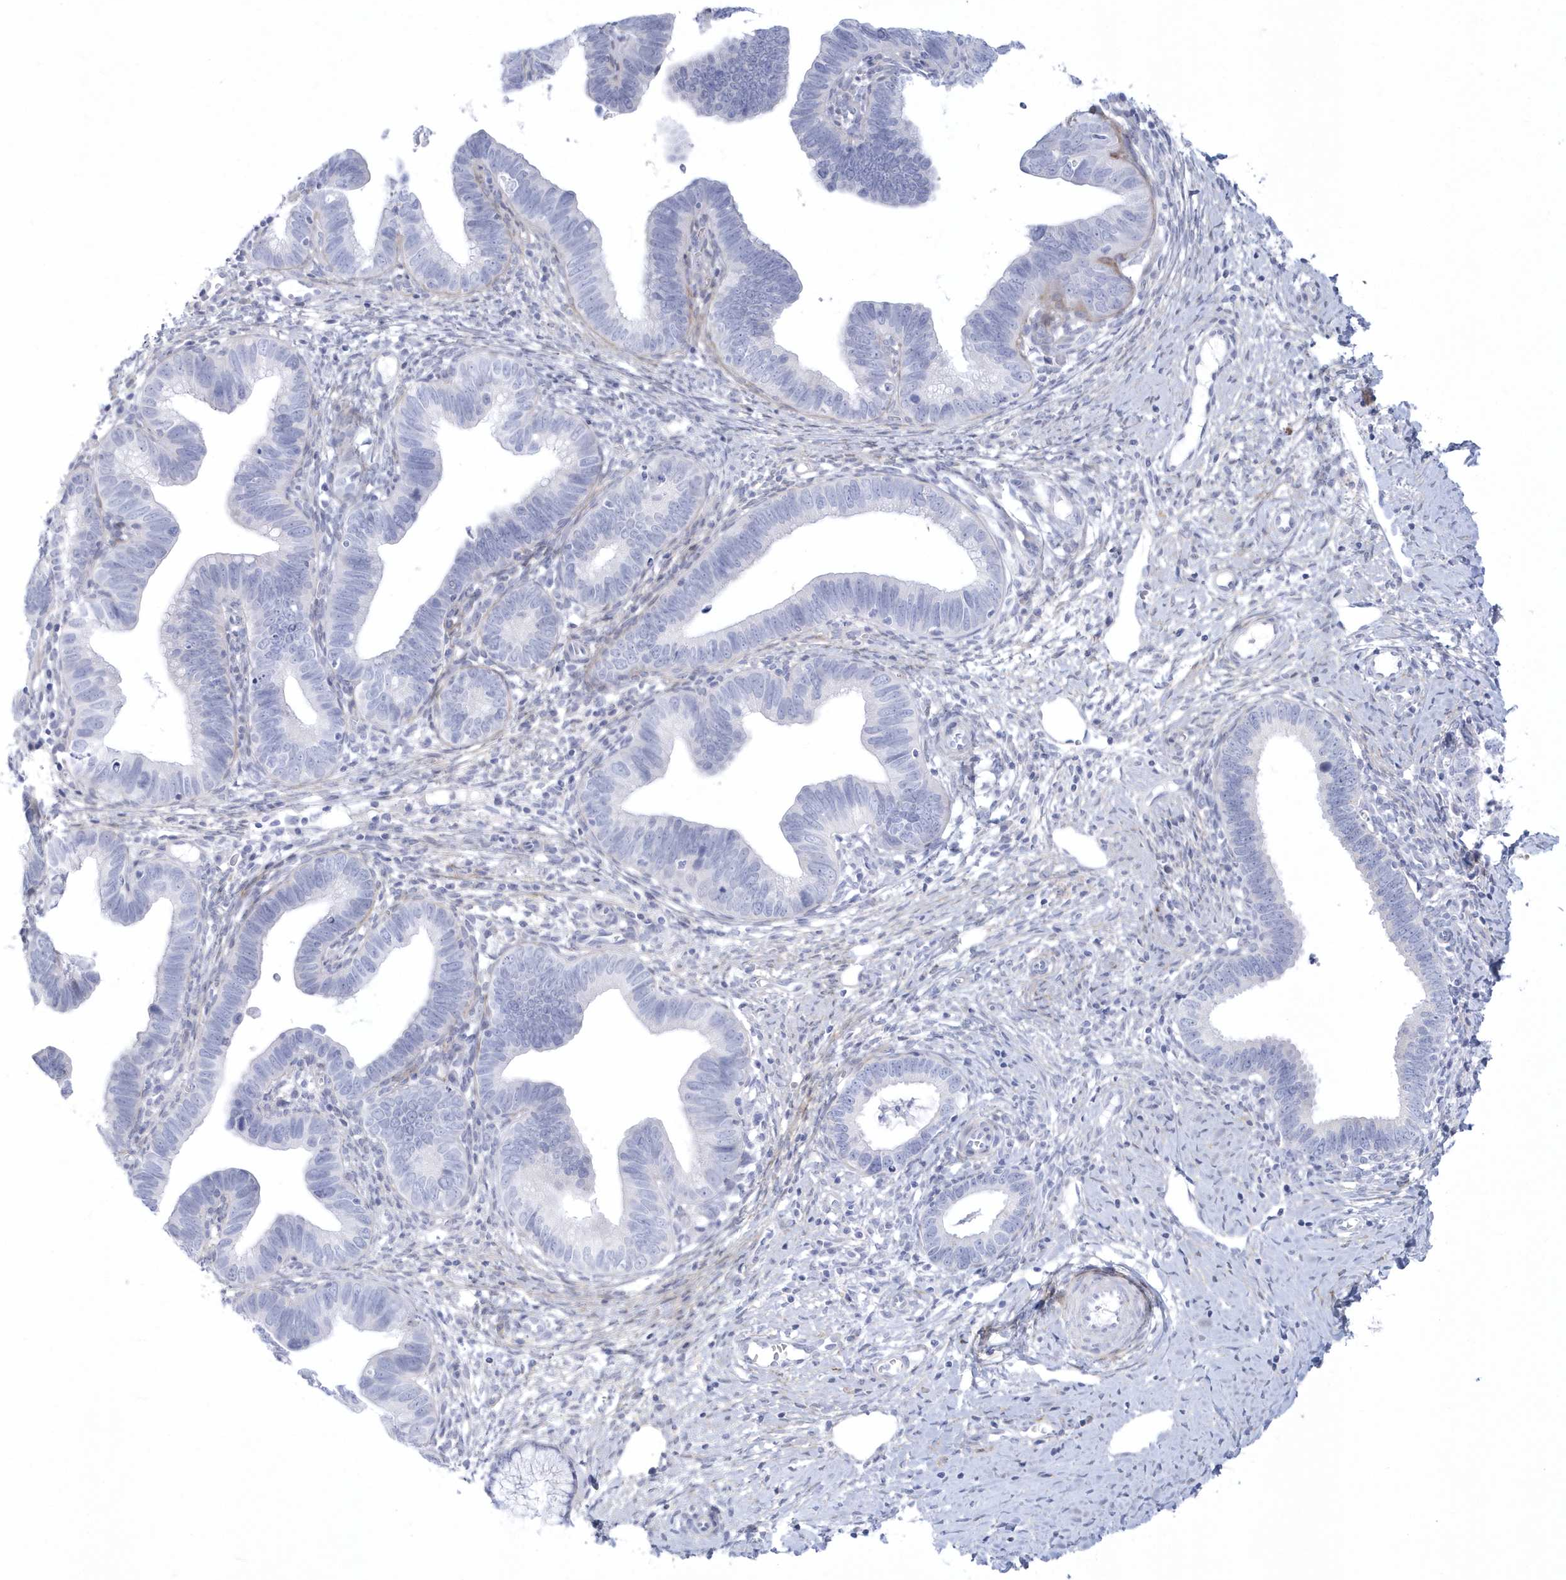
{"staining": {"intensity": "negative", "quantity": "none", "location": "none"}, "tissue": "cervical cancer", "cell_type": "Tumor cells", "image_type": "cancer", "snomed": [{"axis": "morphology", "description": "Adenocarcinoma, NOS"}, {"axis": "topography", "description": "Cervix"}], "caption": "This is an immunohistochemistry (IHC) image of cervical adenocarcinoma. There is no expression in tumor cells.", "gene": "WDR27", "patient": {"sex": "female", "age": 36}}